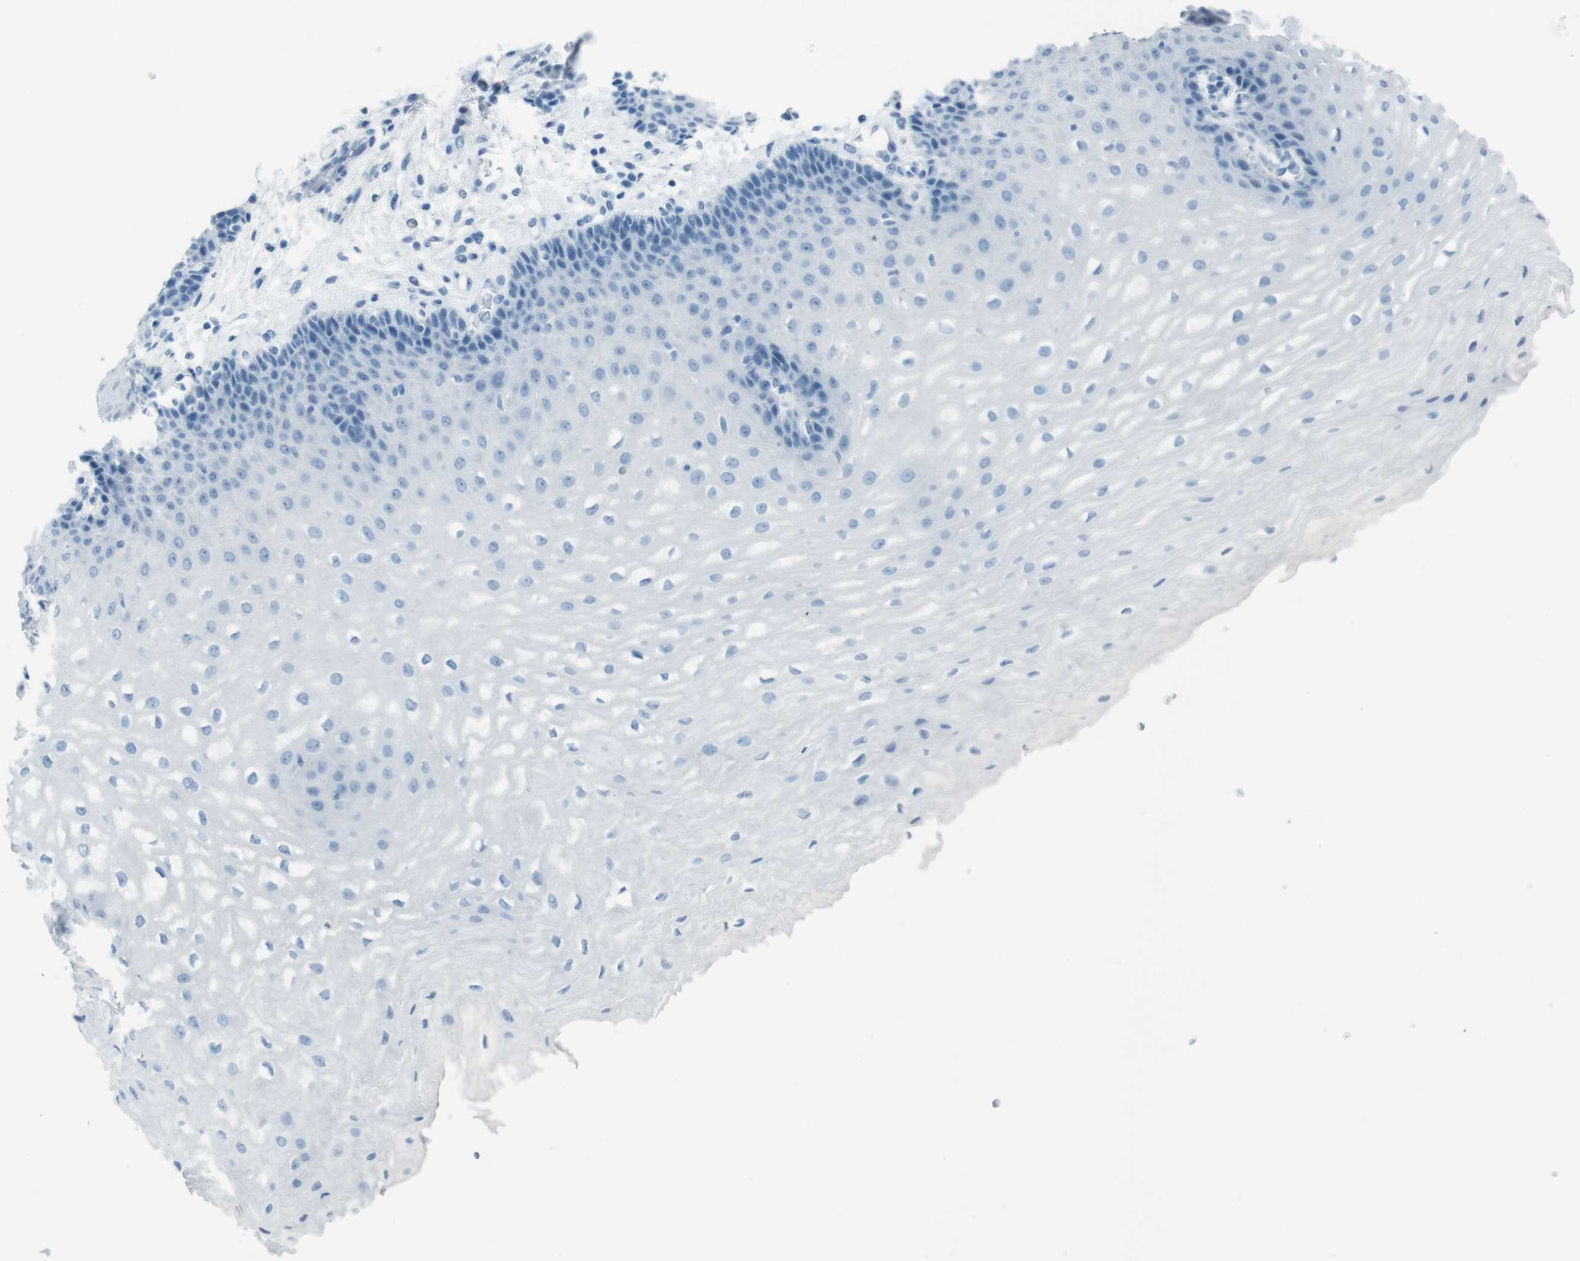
{"staining": {"intensity": "negative", "quantity": "none", "location": "none"}, "tissue": "esophagus", "cell_type": "Squamous epithelial cells", "image_type": "normal", "snomed": [{"axis": "morphology", "description": "Normal tissue, NOS"}, {"axis": "topography", "description": "Esophagus"}], "caption": "A micrograph of human esophagus is negative for staining in squamous epithelial cells. (Immunohistochemistry (ihc), brightfield microscopy, high magnification).", "gene": "TMEM207", "patient": {"sex": "male", "age": 54}}